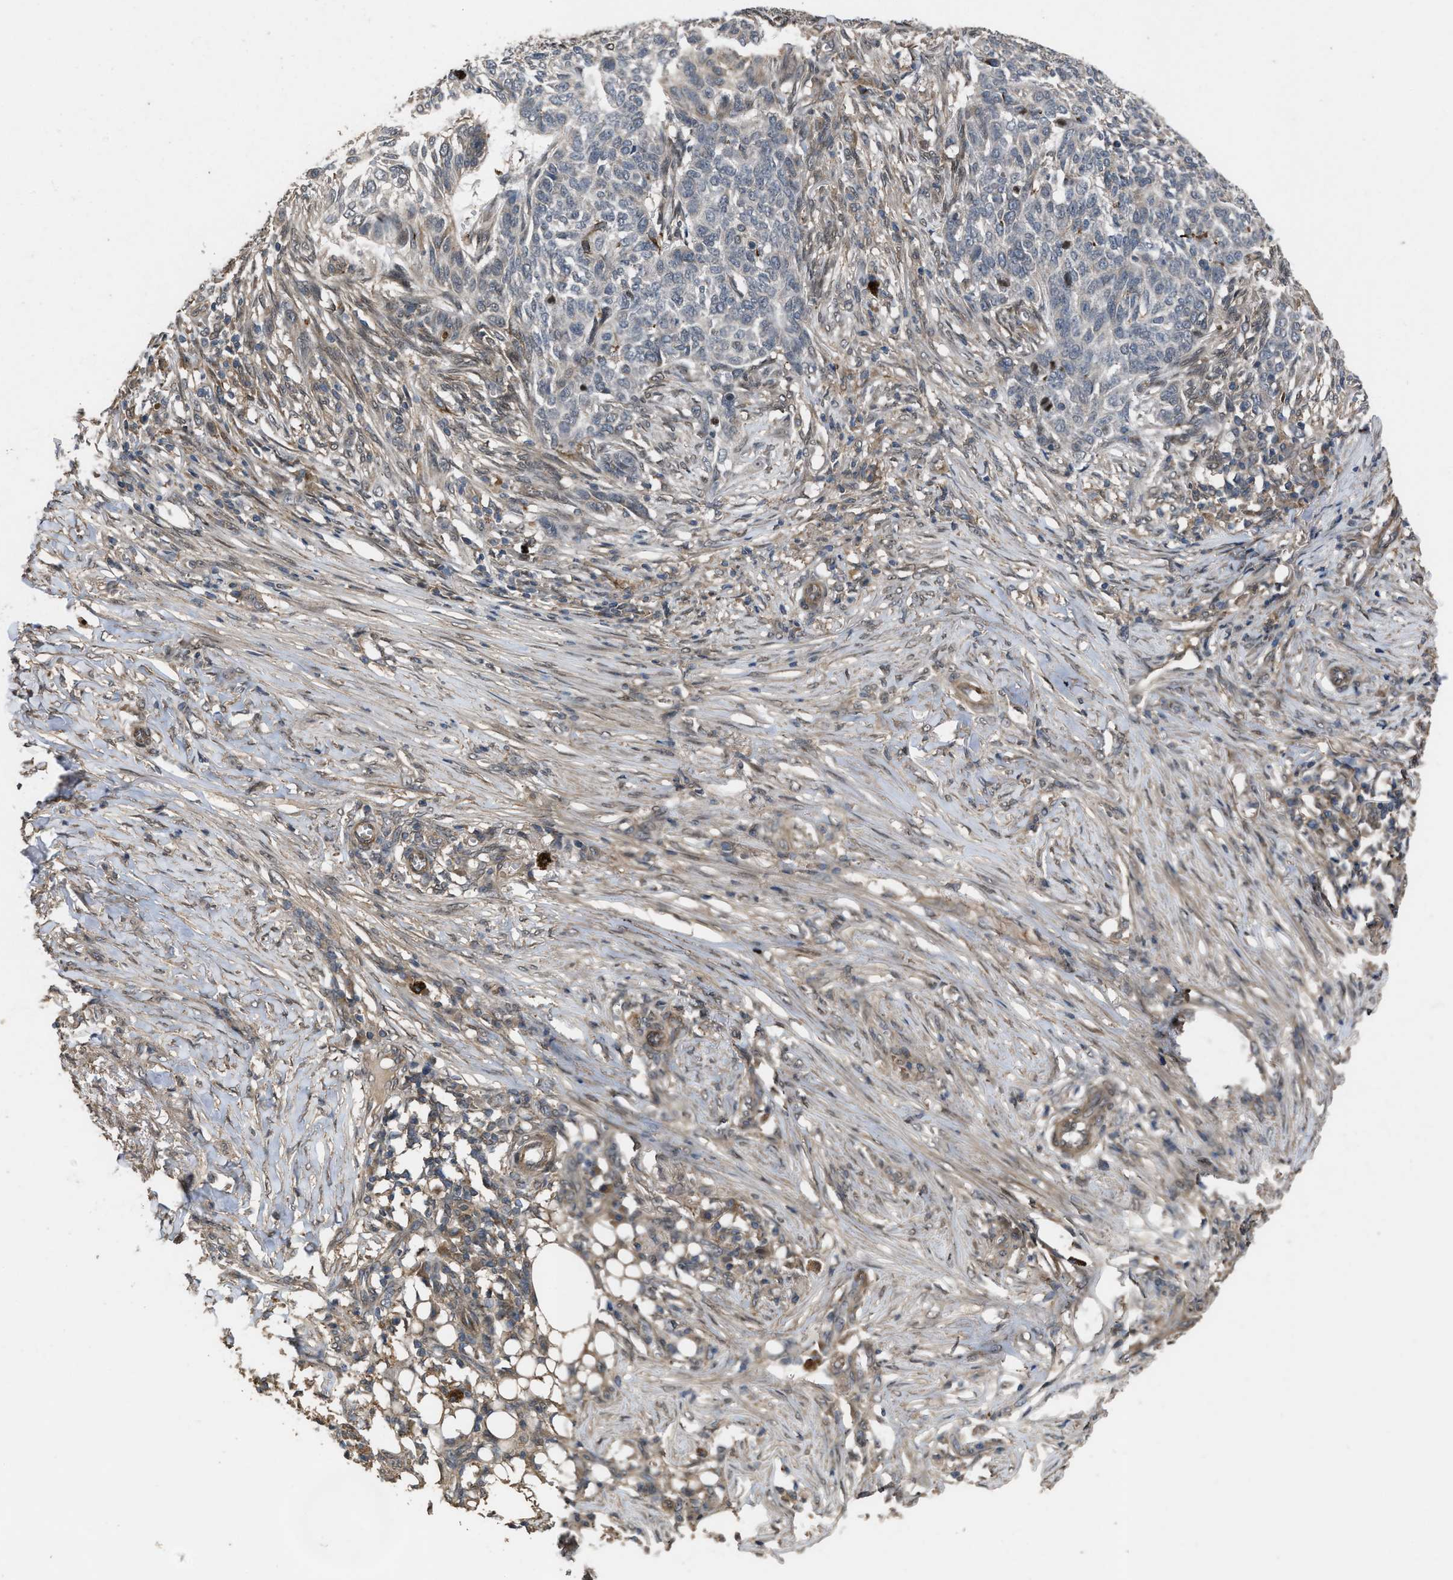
{"staining": {"intensity": "weak", "quantity": "<25%", "location": "cytoplasmic/membranous"}, "tissue": "skin cancer", "cell_type": "Tumor cells", "image_type": "cancer", "snomed": [{"axis": "morphology", "description": "Basal cell carcinoma"}, {"axis": "topography", "description": "Skin"}], "caption": "There is no significant expression in tumor cells of skin basal cell carcinoma.", "gene": "UTRN", "patient": {"sex": "male", "age": 85}}